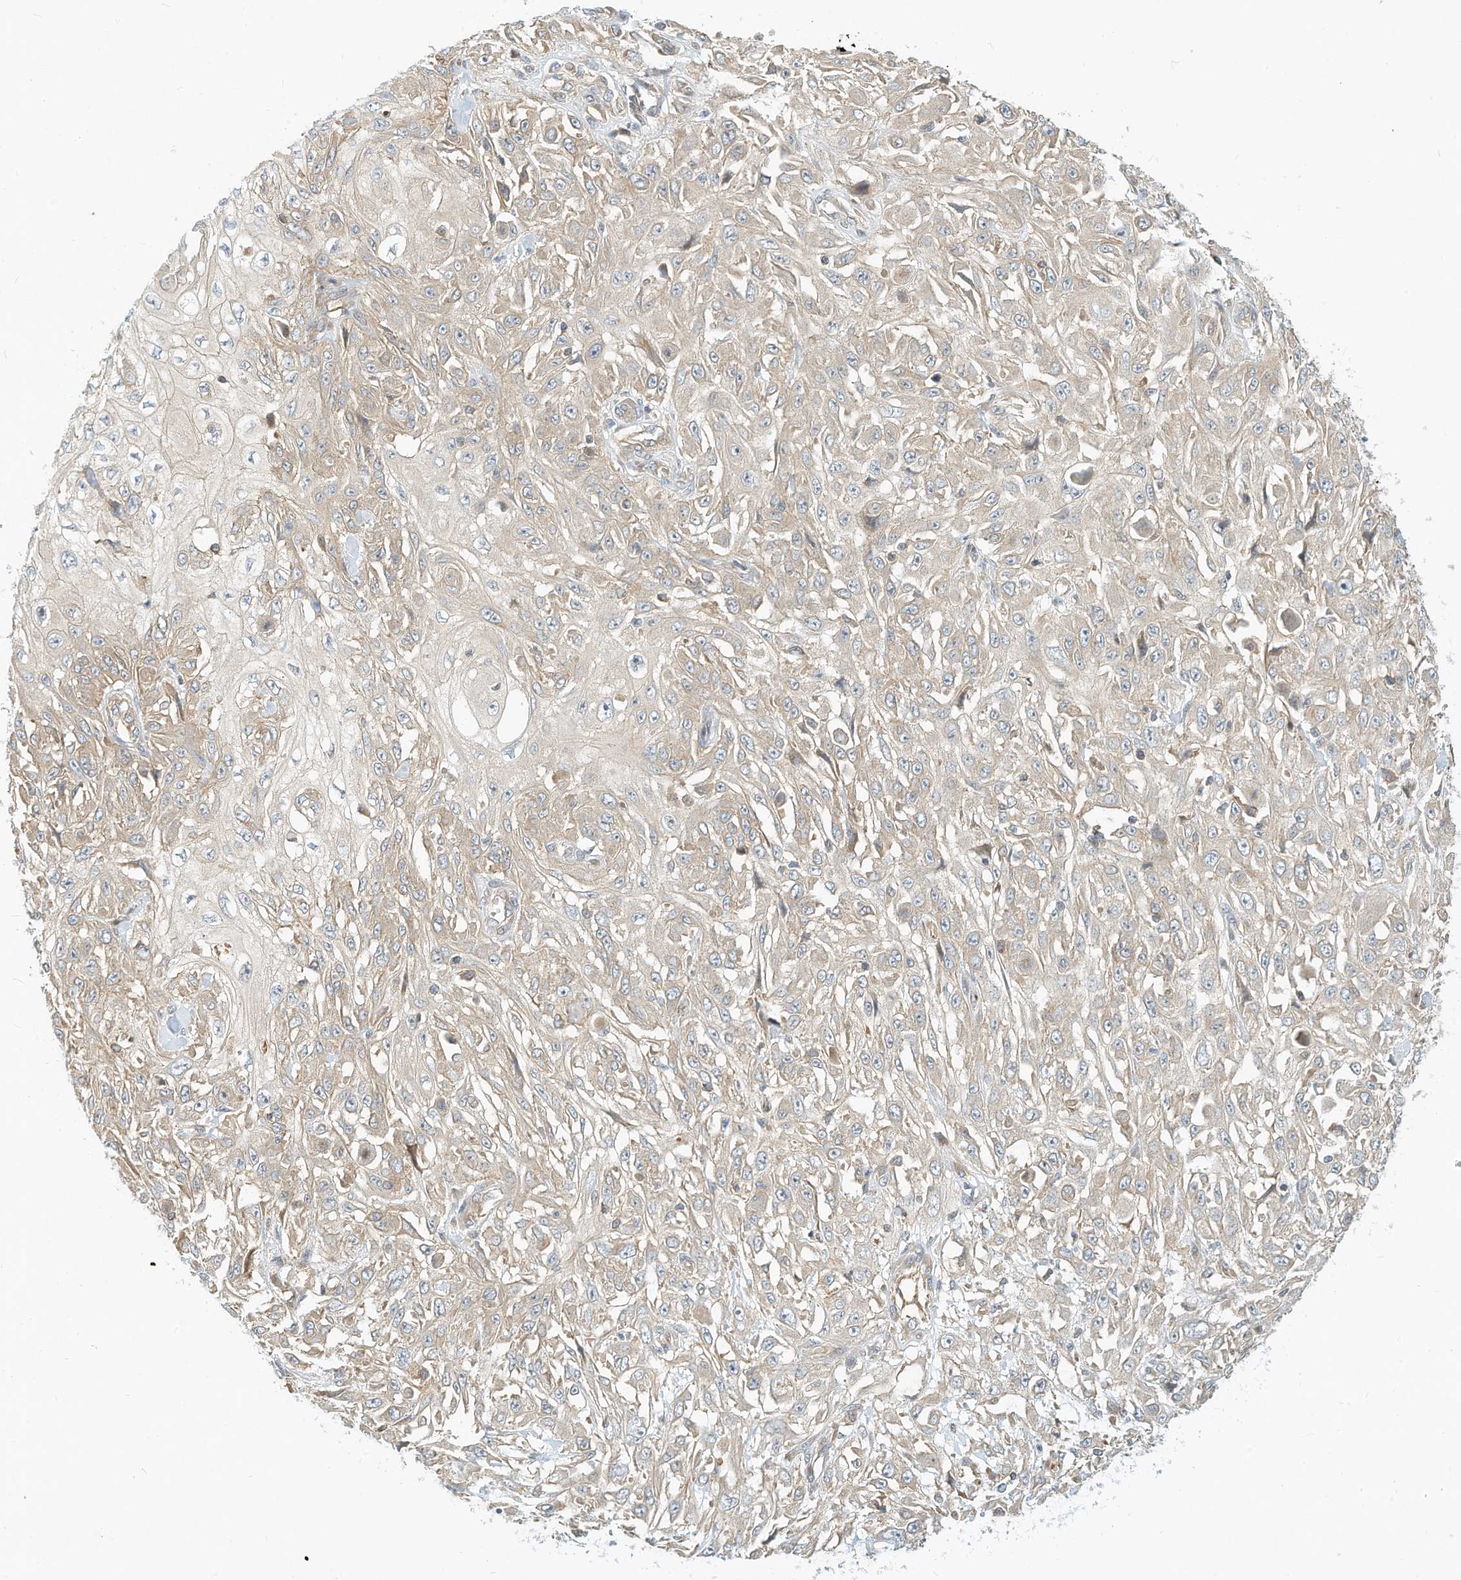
{"staining": {"intensity": "negative", "quantity": "none", "location": "none"}, "tissue": "skin cancer", "cell_type": "Tumor cells", "image_type": "cancer", "snomed": [{"axis": "morphology", "description": "Squamous cell carcinoma, NOS"}, {"axis": "morphology", "description": "Squamous cell carcinoma, metastatic, NOS"}, {"axis": "topography", "description": "Skin"}, {"axis": "topography", "description": "Lymph node"}], "caption": "Tumor cells are negative for protein expression in human skin cancer.", "gene": "OFD1", "patient": {"sex": "male", "age": 75}}